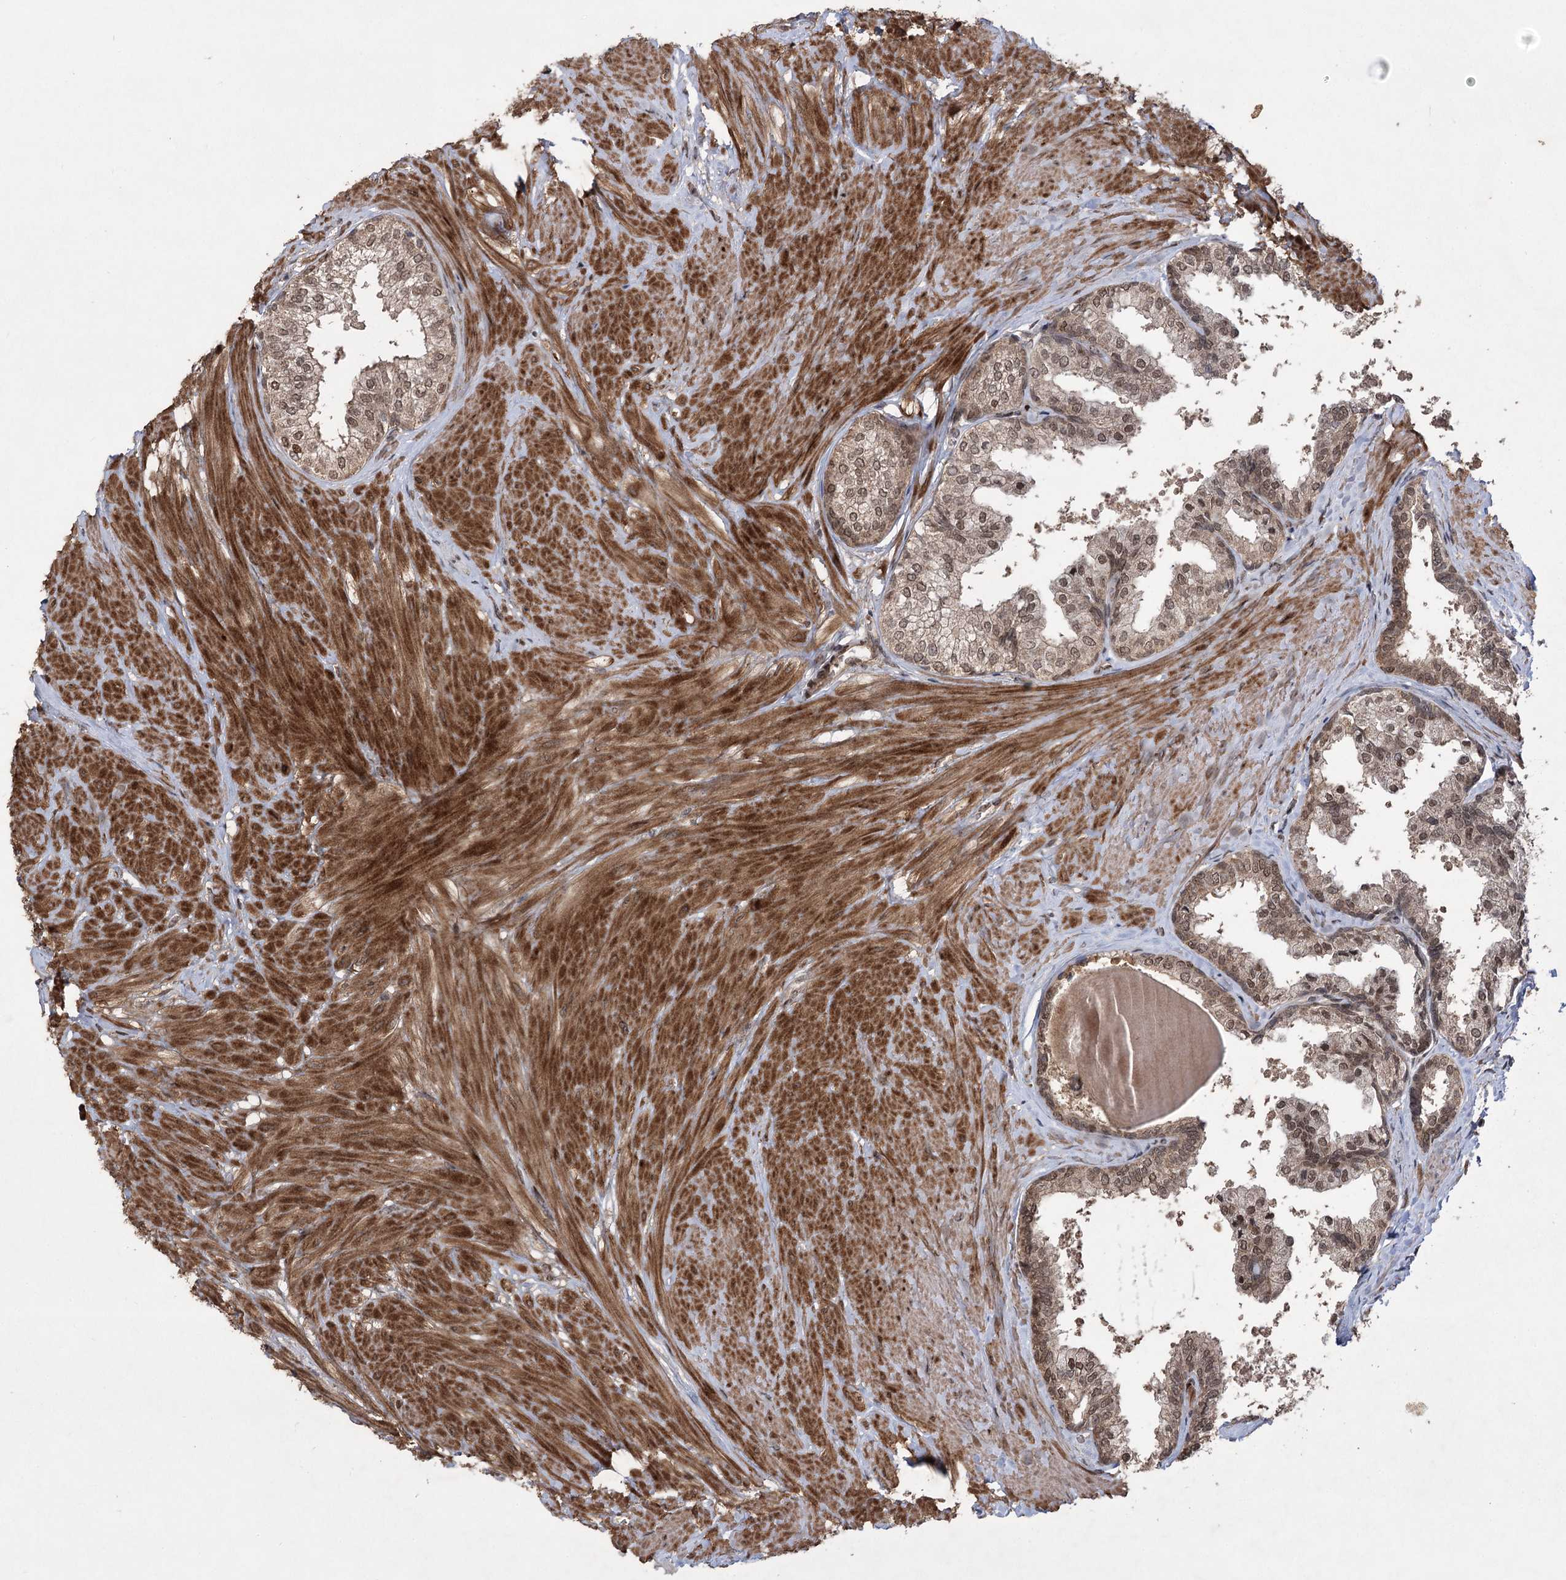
{"staining": {"intensity": "moderate", "quantity": ">75%", "location": "cytoplasmic/membranous,nuclear"}, "tissue": "prostate", "cell_type": "Glandular cells", "image_type": "normal", "snomed": [{"axis": "morphology", "description": "Normal tissue, NOS"}, {"axis": "topography", "description": "Prostate"}], "caption": "This is a photomicrograph of immunohistochemistry staining of normal prostate, which shows moderate expression in the cytoplasmic/membranous,nuclear of glandular cells.", "gene": "TENM2", "patient": {"sex": "male", "age": 48}}